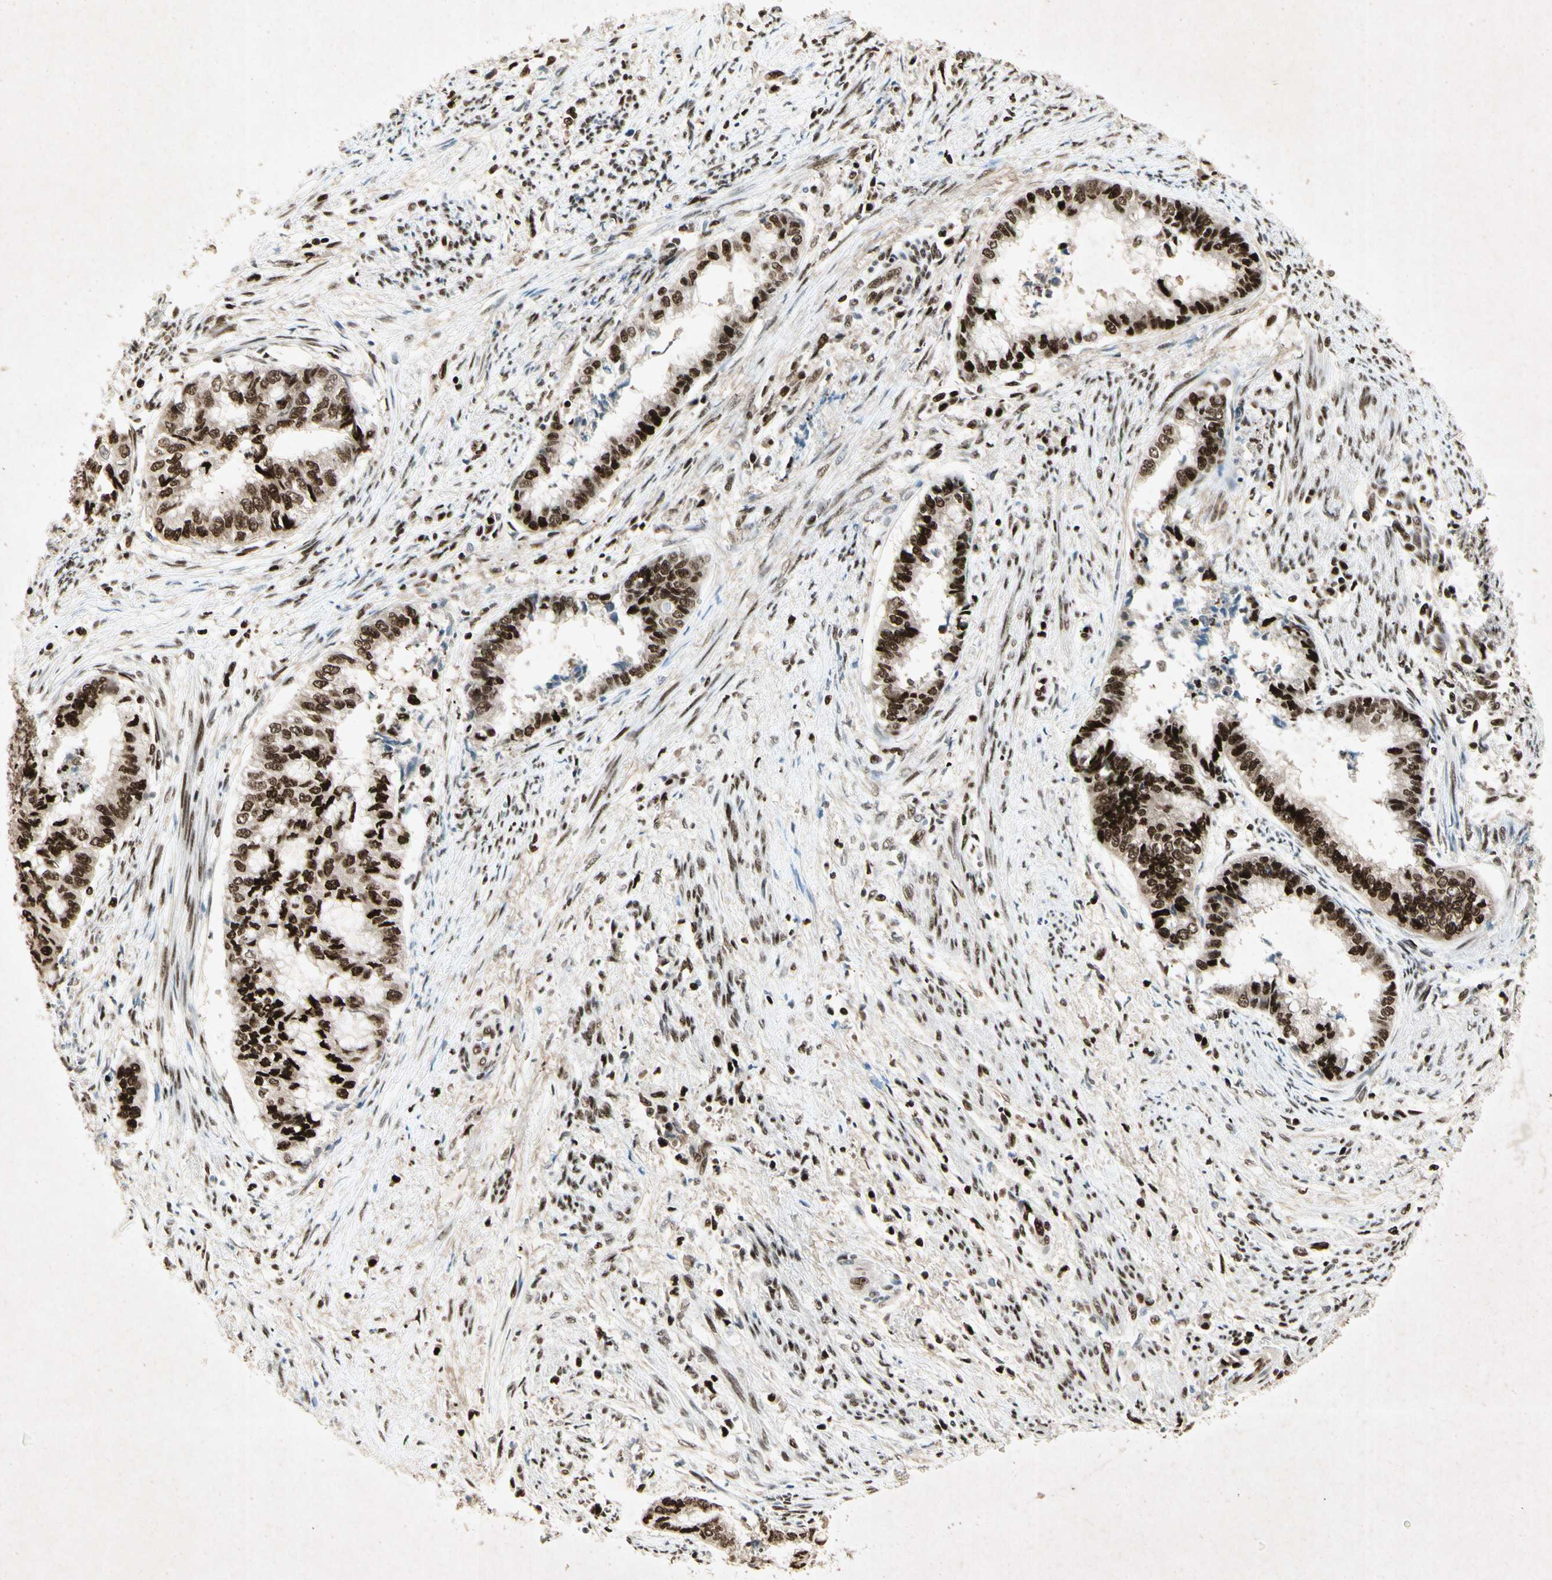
{"staining": {"intensity": "strong", "quantity": ">75%", "location": "nuclear"}, "tissue": "endometrial cancer", "cell_type": "Tumor cells", "image_type": "cancer", "snomed": [{"axis": "morphology", "description": "Necrosis, NOS"}, {"axis": "morphology", "description": "Adenocarcinoma, NOS"}, {"axis": "topography", "description": "Endometrium"}], "caption": "Protein expression analysis of human endometrial cancer (adenocarcinoma) reveals strong nuclear staining in approximately >75% of tumor cells.", "gene": "RNF43", "patient": {"sex": "female", "age": 79}}